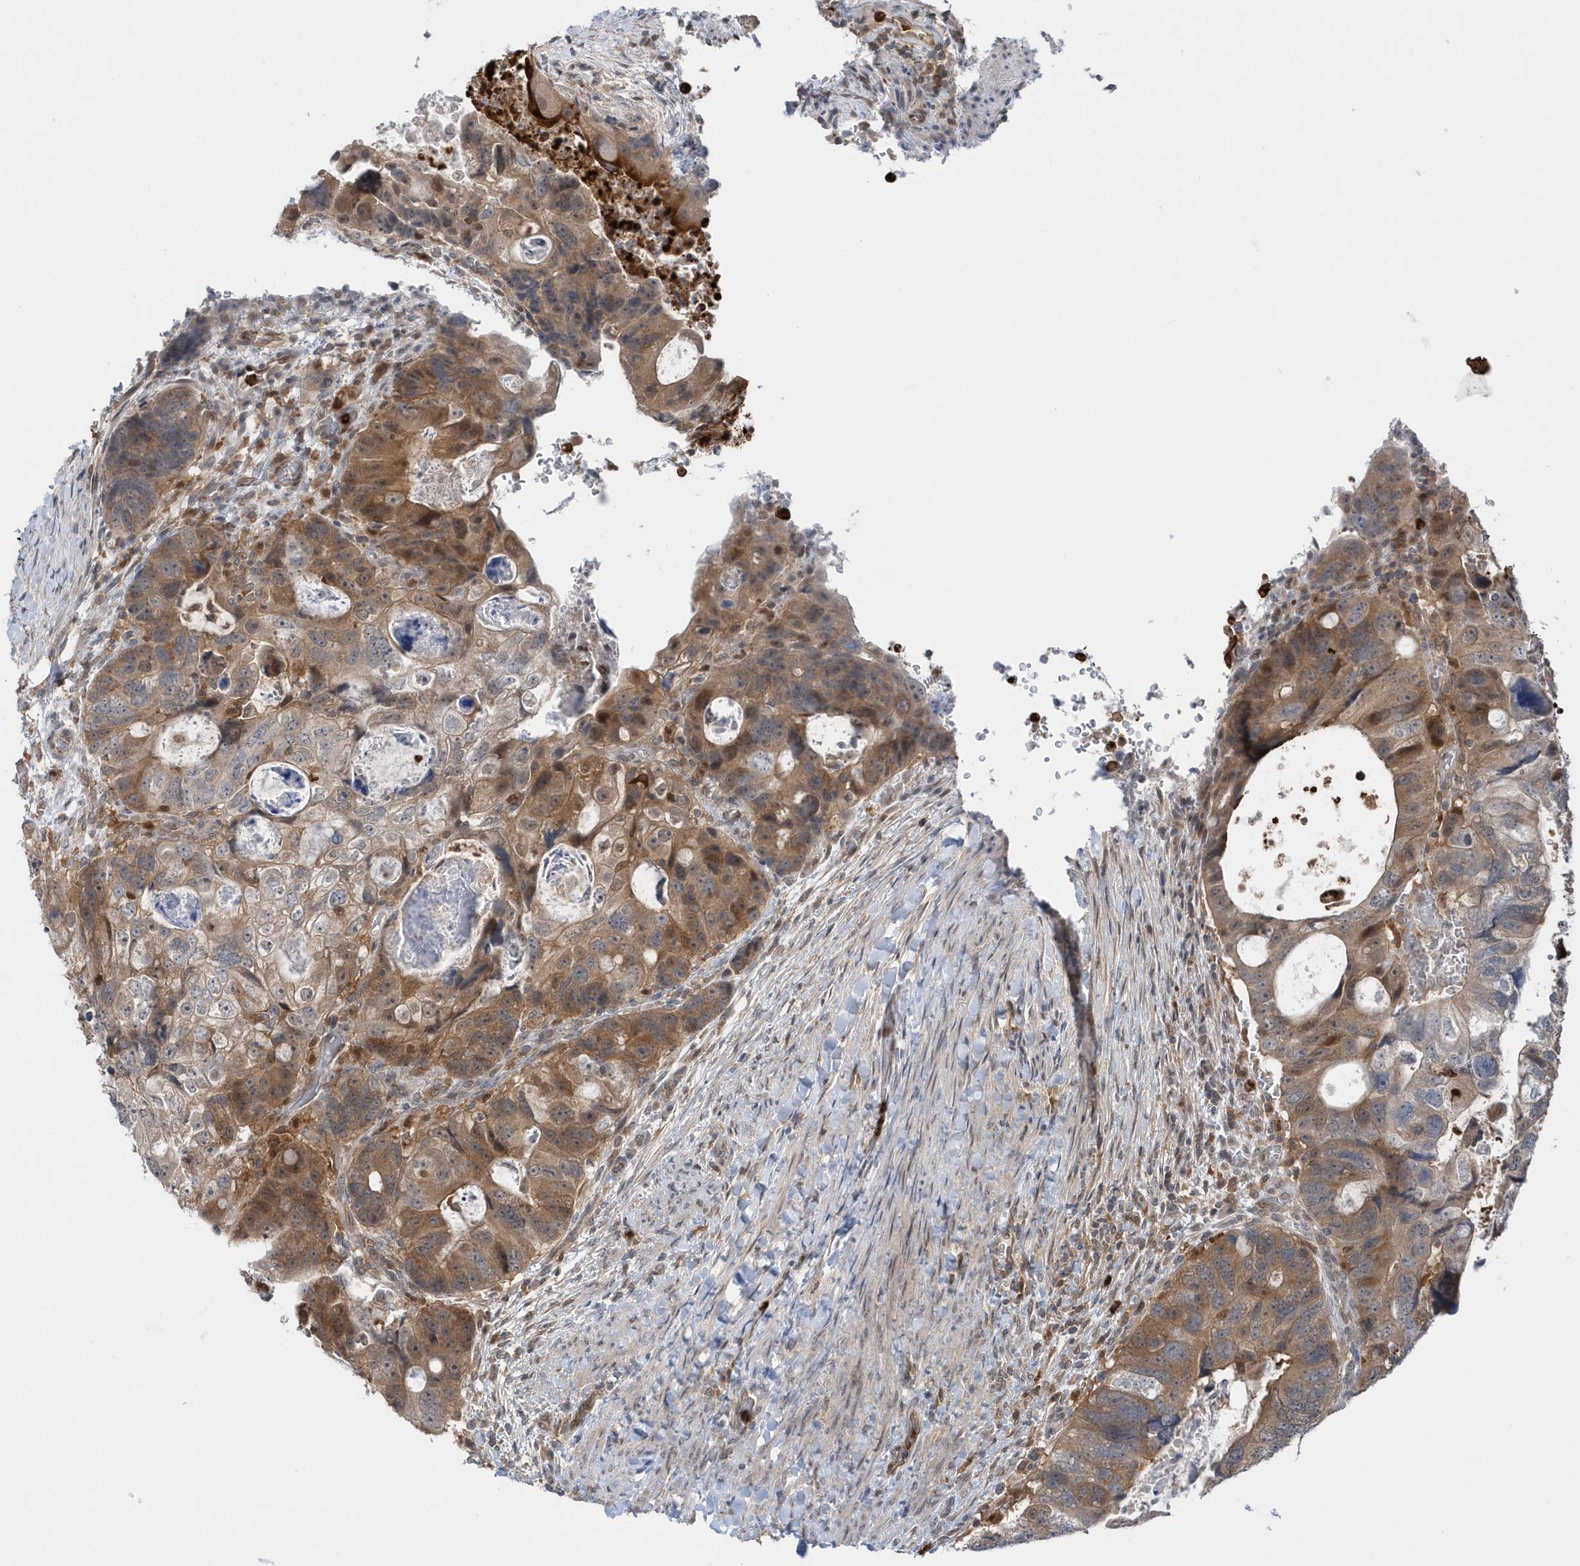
{"staining": {"intensity": "moderate", "quantity": ">75%", "location": "cytoplasmic/membranous"}, "tissue": "colorectal cancer", "cell_type": "Tumor cells", "image_type": "cancer", "snomed": [{"axis": "morphology", "description": "Adenocarcinoma, NOS"}, {"axis": "topography", "description": "Rectum"}], "caption": "High-power microscopy captured an immunohistochemistry photomicrograph of colorectal adenocarcinoma, revealing moderate cytoplasmic/membranous staining in approximately >75% of tumor cells. (DAB IHC, brown staining for protein, blue staining for nuclei).", "gene": "RNF7", "patient": {"sex": "male", "age": 59}}